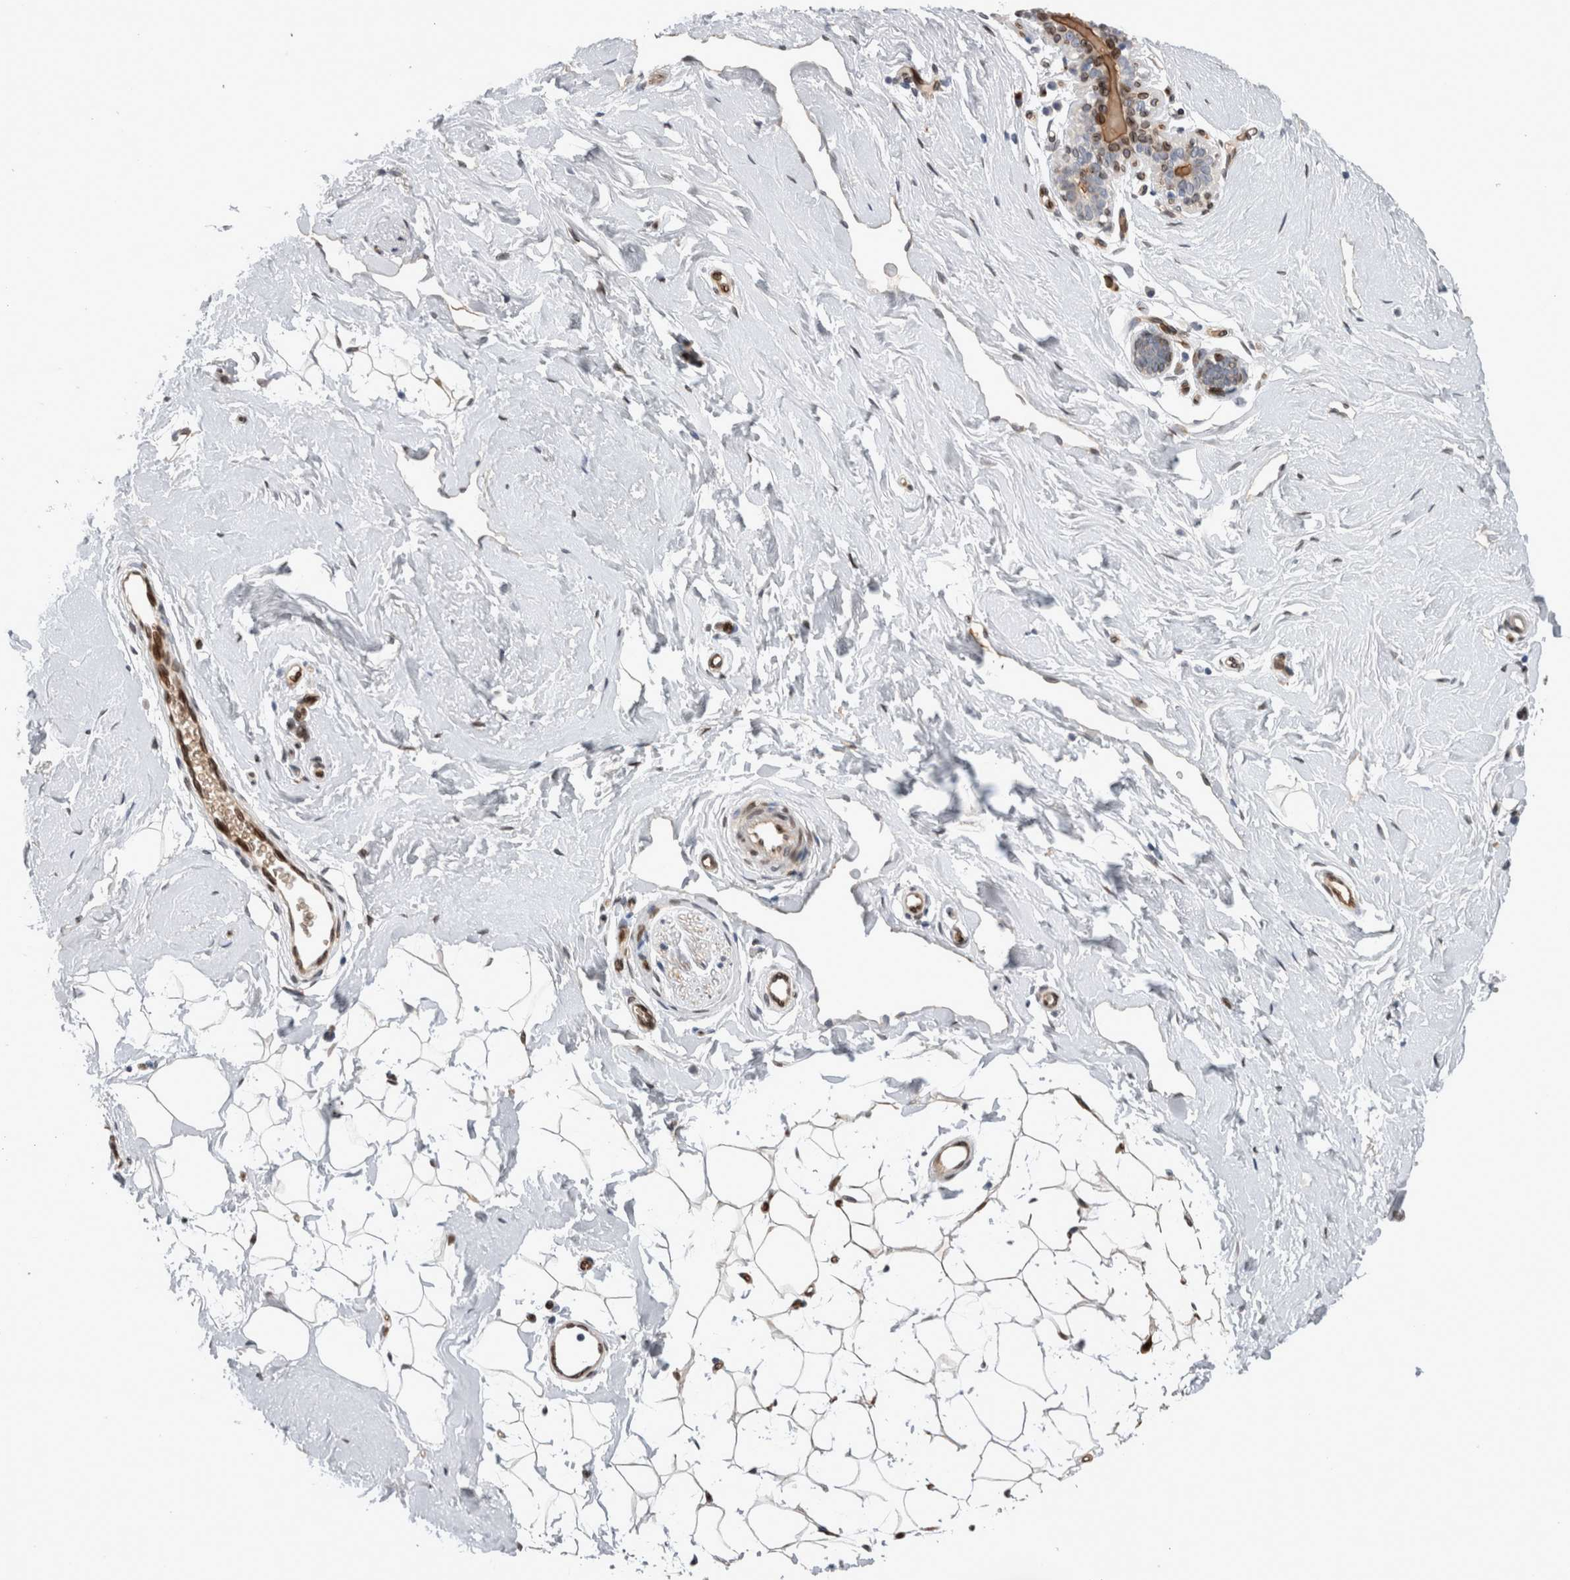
{"staining": {"intensity": "negative", "quantity": "none", "location": "none"}, "tissue": "breast", "cell_type": "Adipocytes", "image_type": "normal", "snomed": [{"axis": "morphology", "description": "Normal tissue, NOS"}, {"axis": "topography", "description": "Breast"}], "caption": "Breast was stained to show a protein in brown. There is no significant staining in adipocytes. (DAB (3,3'-diaminobenzidine) immunohistochemistry (IHC) with hematoxylin counter stain).", "gene": "DMTN", "patient": {"sex": "female", "age": 23}}